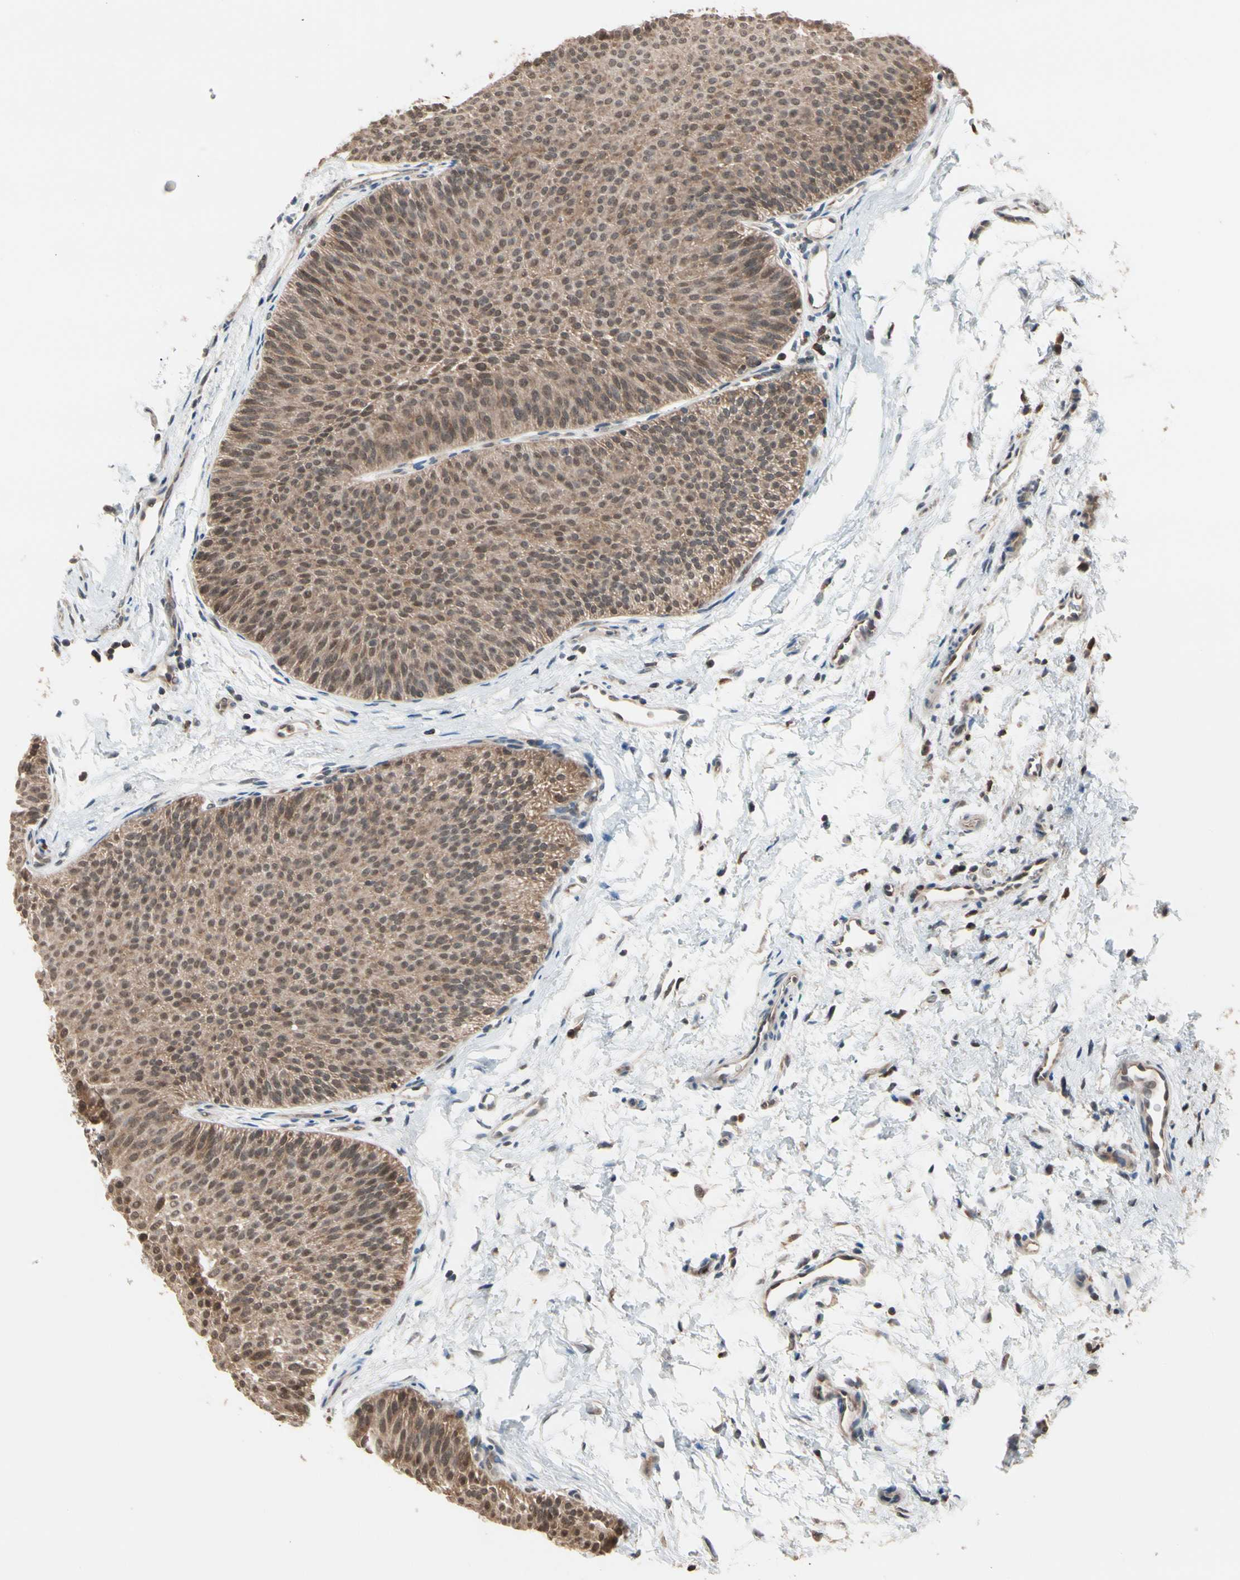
{"staining": {"intensity": "moderate", "quantity": ">75%", "location": "cytoplasmic/membranous,nuclear"}, "tissue": "urothelial cancer", "cell_type": "Tumor cells", "image_type": "cancer", "snomed": [{"axis": "morphology", "description": "Urothelial carcinoma, Low grade"}, {"axis": "topography", "description": "Urinary bladder"}], "caption": "Human urothelial cancer stained with a protein marker displays moderate staining in tumor cells.", "gene": "MTHFS", "patient": {"sex": "female", "age": 60}}